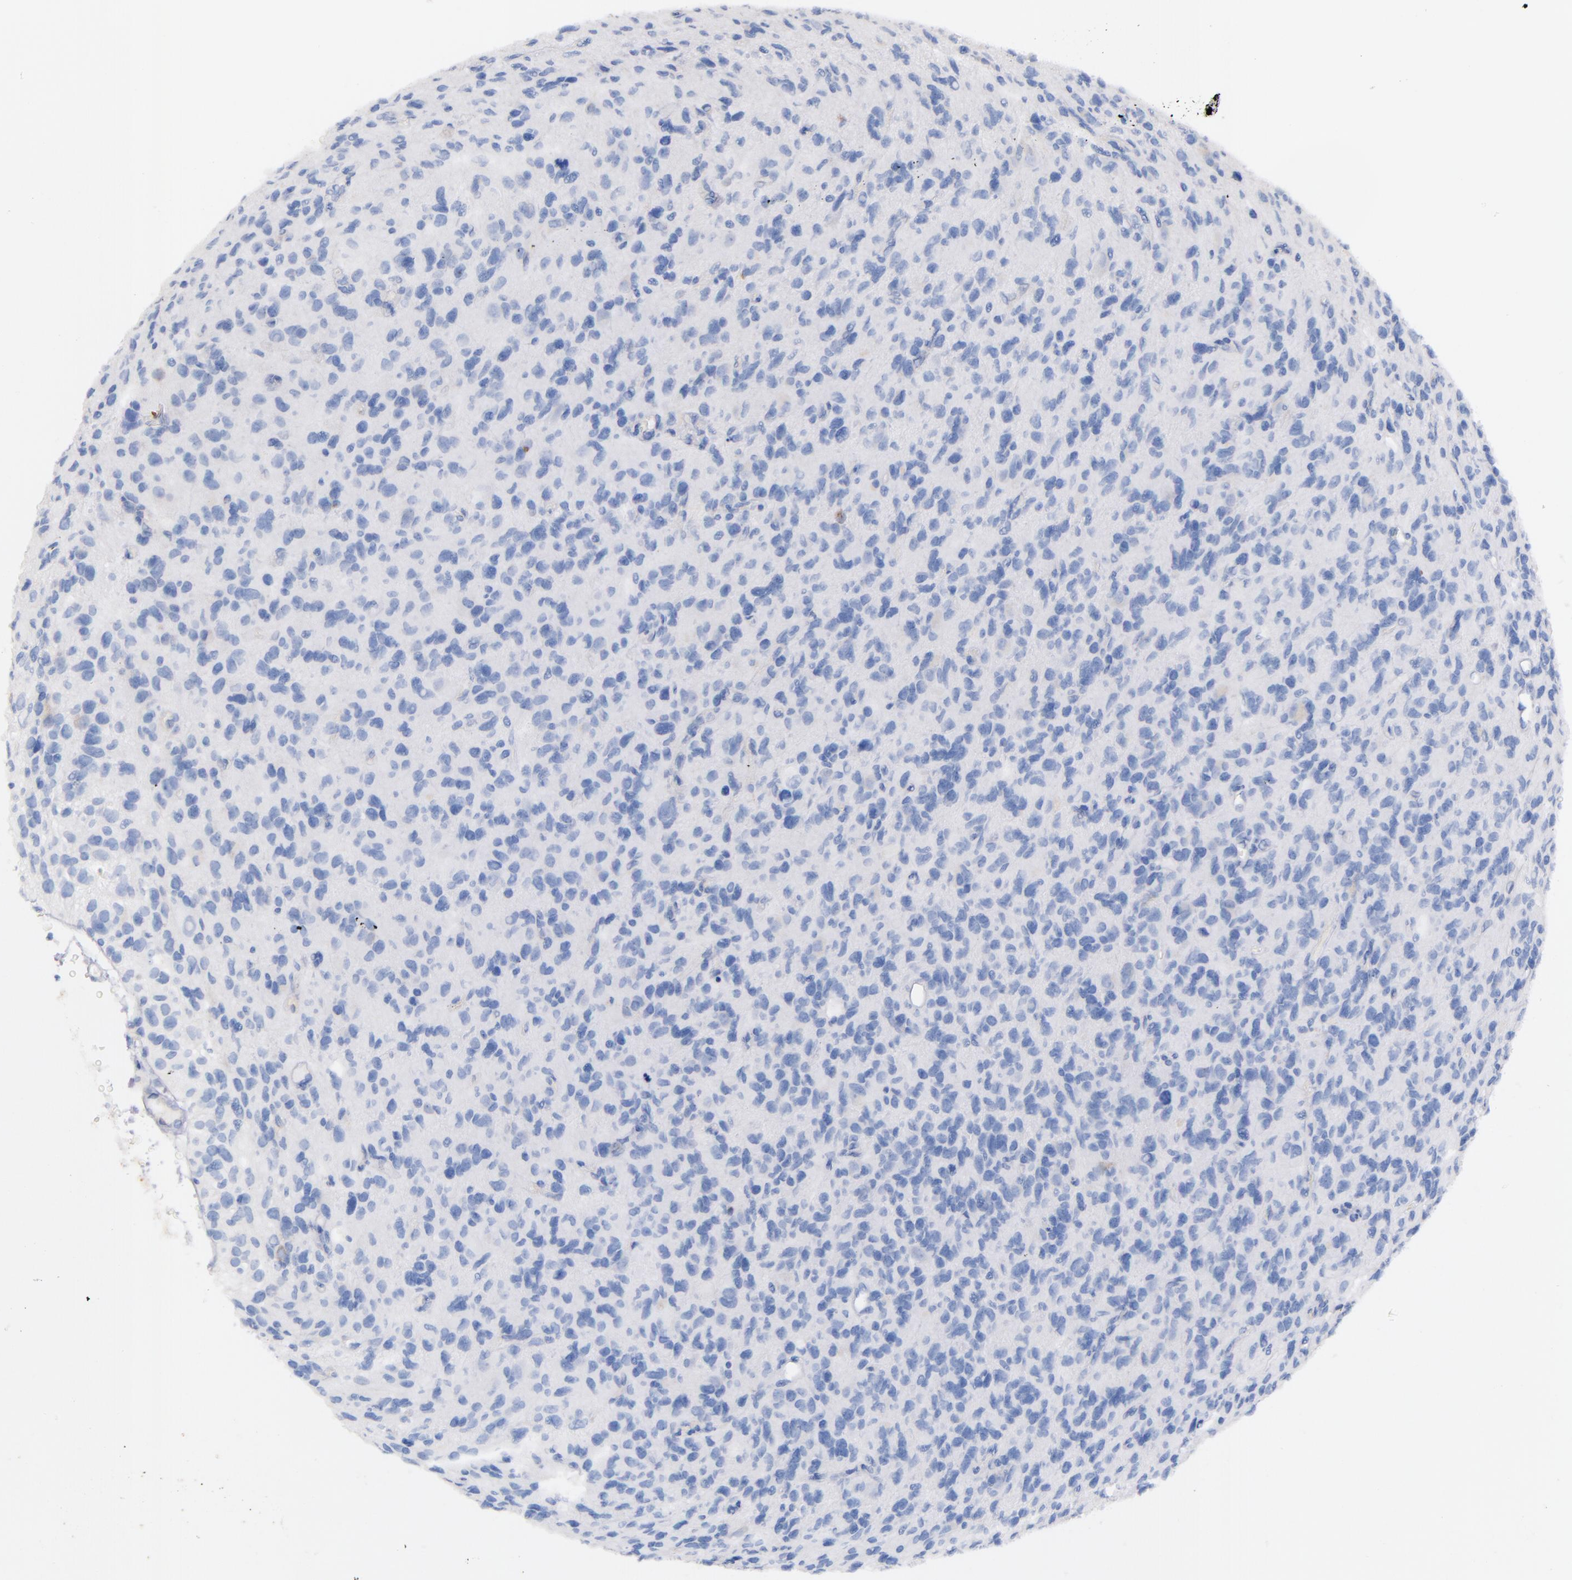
{"staining": {"intensity": "negative", "quantity": "none", "location": "none"}, "tissue": "glioma", "cell_type": "Tumor cells", "image_type": "cancer", "snomed": [{"axis": "morphology", "description": "Glioma, malignant, High grade"}, {"axis": "topography", "description": "Brain"}], "caption": "IHC image of human malignant high-grade glioma stained for a protein (brown), which demonstrates no positivity in tumor cells.", "gene": "KIT", "patient": {"sex": "male", "age": 77}}